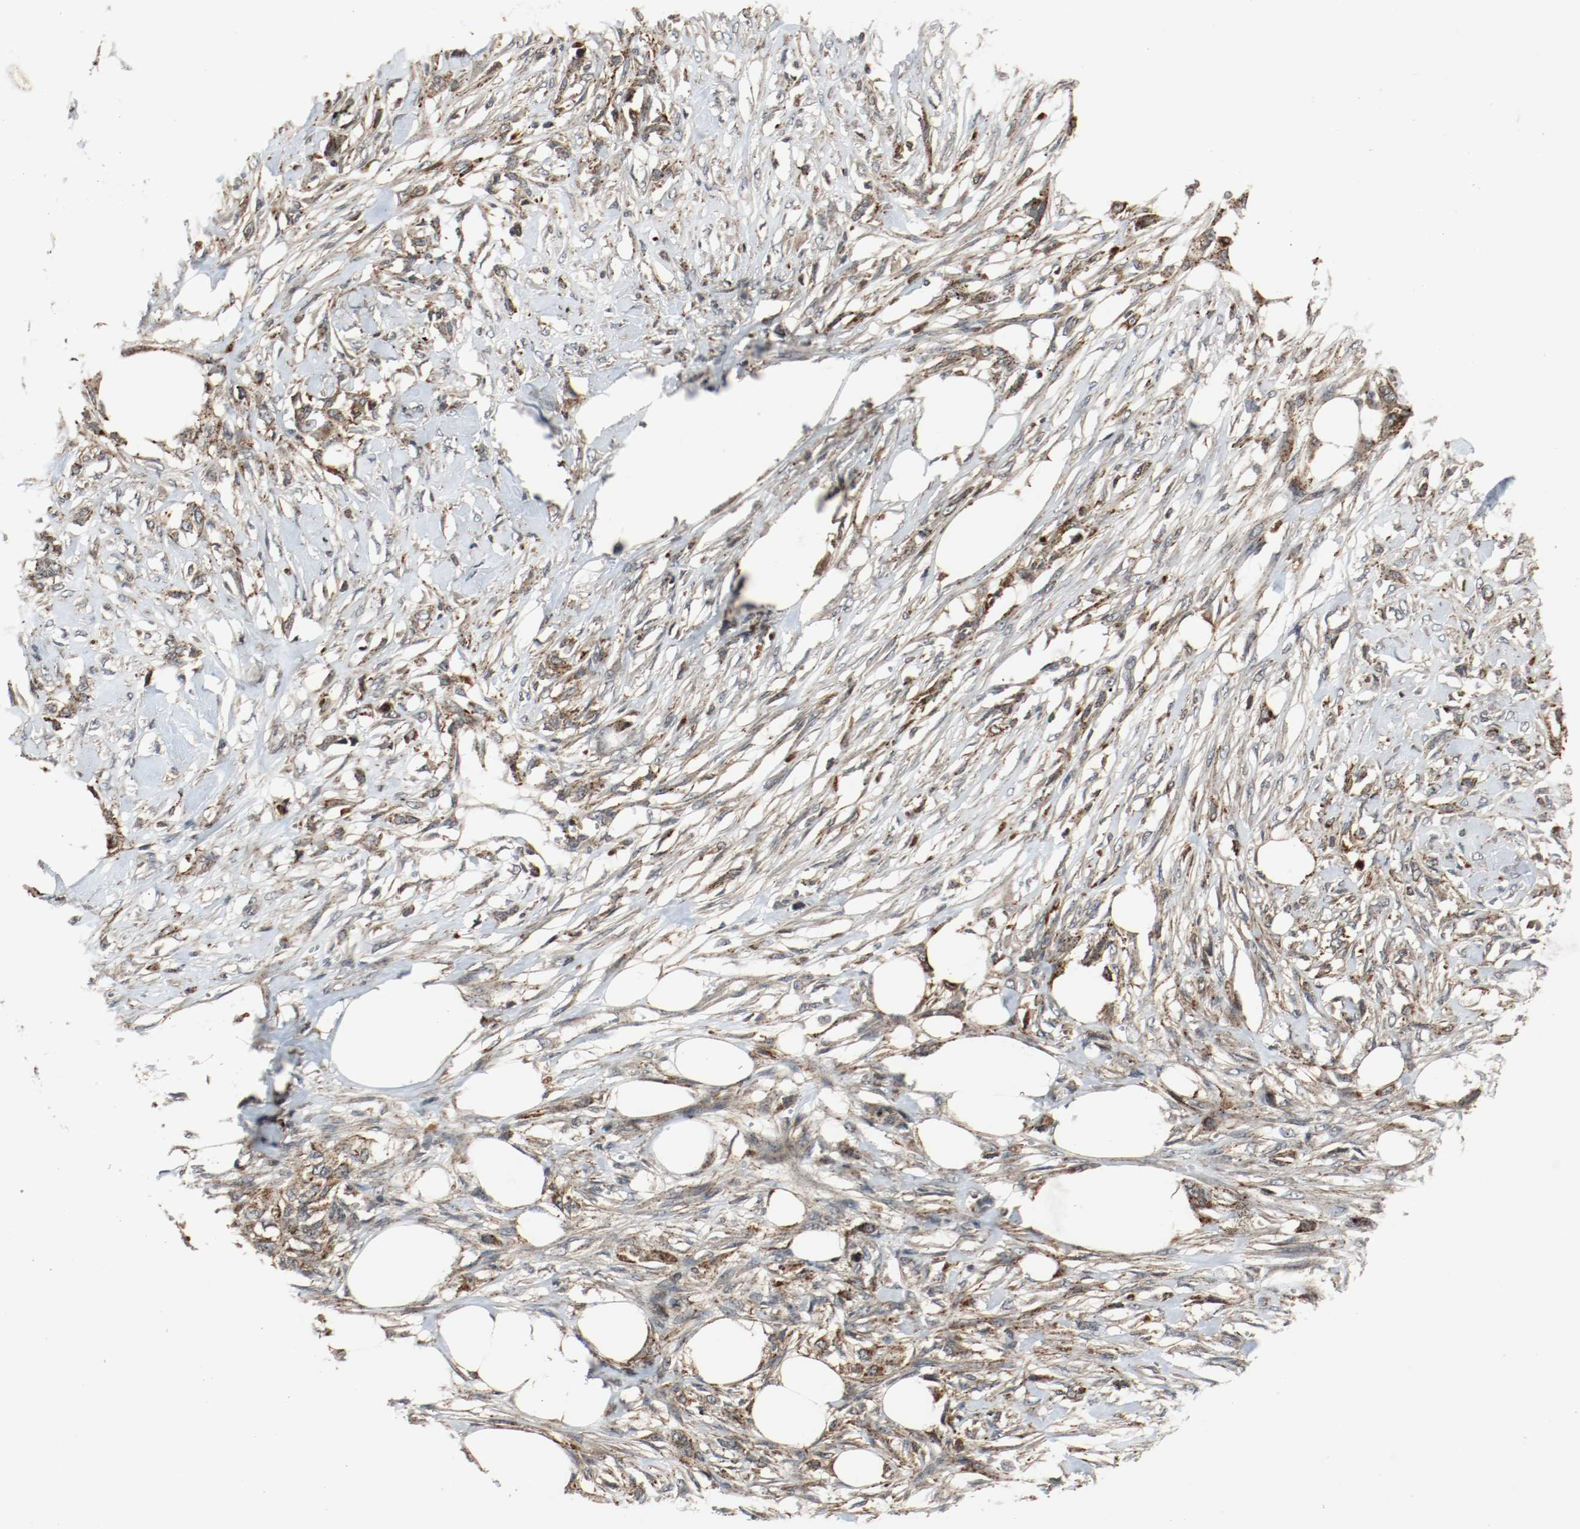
{"staining": {"intensity": "moderate", "quantity": ">75%", "location": "cytoplasmic/membranous"}, "tissue": "skin cancer", "cell_type": "Tumor cells", "image_type": "cancer", "snomed": [{"axis": "morphology", "description": "Normal tissue, NOS"}, {"axis": "morphology", "description": "Squamous cell carcinoma, NOS"}, {"axis": "topography", "description": "Skin"}], "caption": "Immunohistochemical staining of squamous cell carcinoma (skin) displays medium levels of moderate cytoplasmic/membranous protein positivity in about >75% of tumor cells. The staining is performed using DAB brown chromogen to label protein expression. The nuclei are counter-stained blue using hematoxylin.", "gene": "LAMP2", "patient": {"sex": "female", "age": 59}}